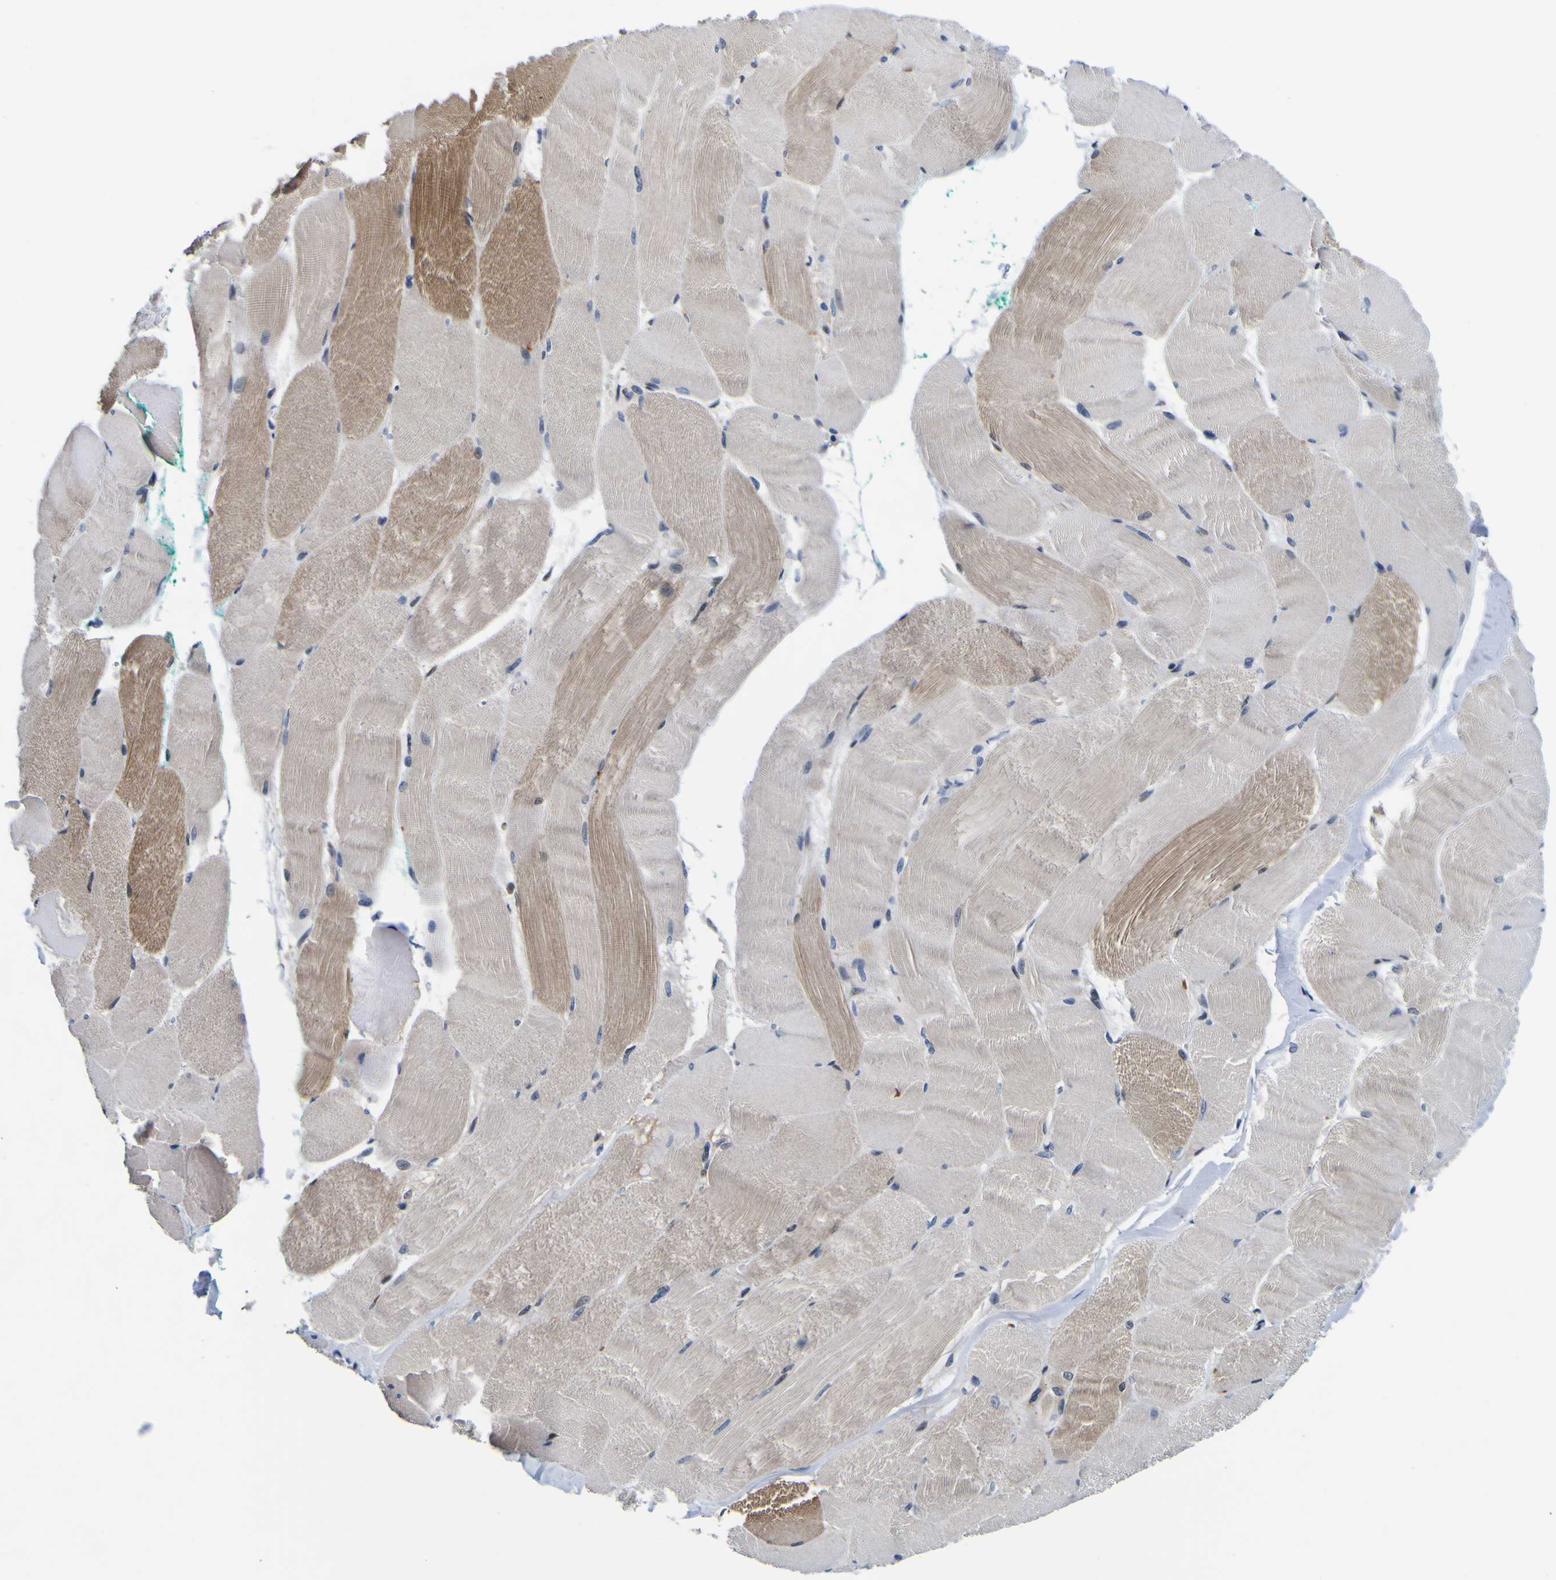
{"staining": {"intensity": "weak", "quantity": "25%-75%", "location": "cytoplasmic/membranous"}, "tissue": "skeletal muscle", "cell_type": "Myocytes", "image_type": "normal", "snomed": [{"axis": "morphology", "description": "Normal tissue, NOS"}, {"axis": "morphology", "description": "Squamous cell carcinoma, NOS"}, {"axis": "topography", "description": "Skeletal muscle"}], "caption": "The photomicrograph shows a brown stain indicating the presence of a protein in the cytoplasmic/membranous of myocytes in skeletal muscle. The protein is stained brown, and the nuclei are stained in blue (DAB IHC with brightfield microscopy, high magnification).", "gene": "CUL4B", "patient": {"sex": "male", "age": 51}}